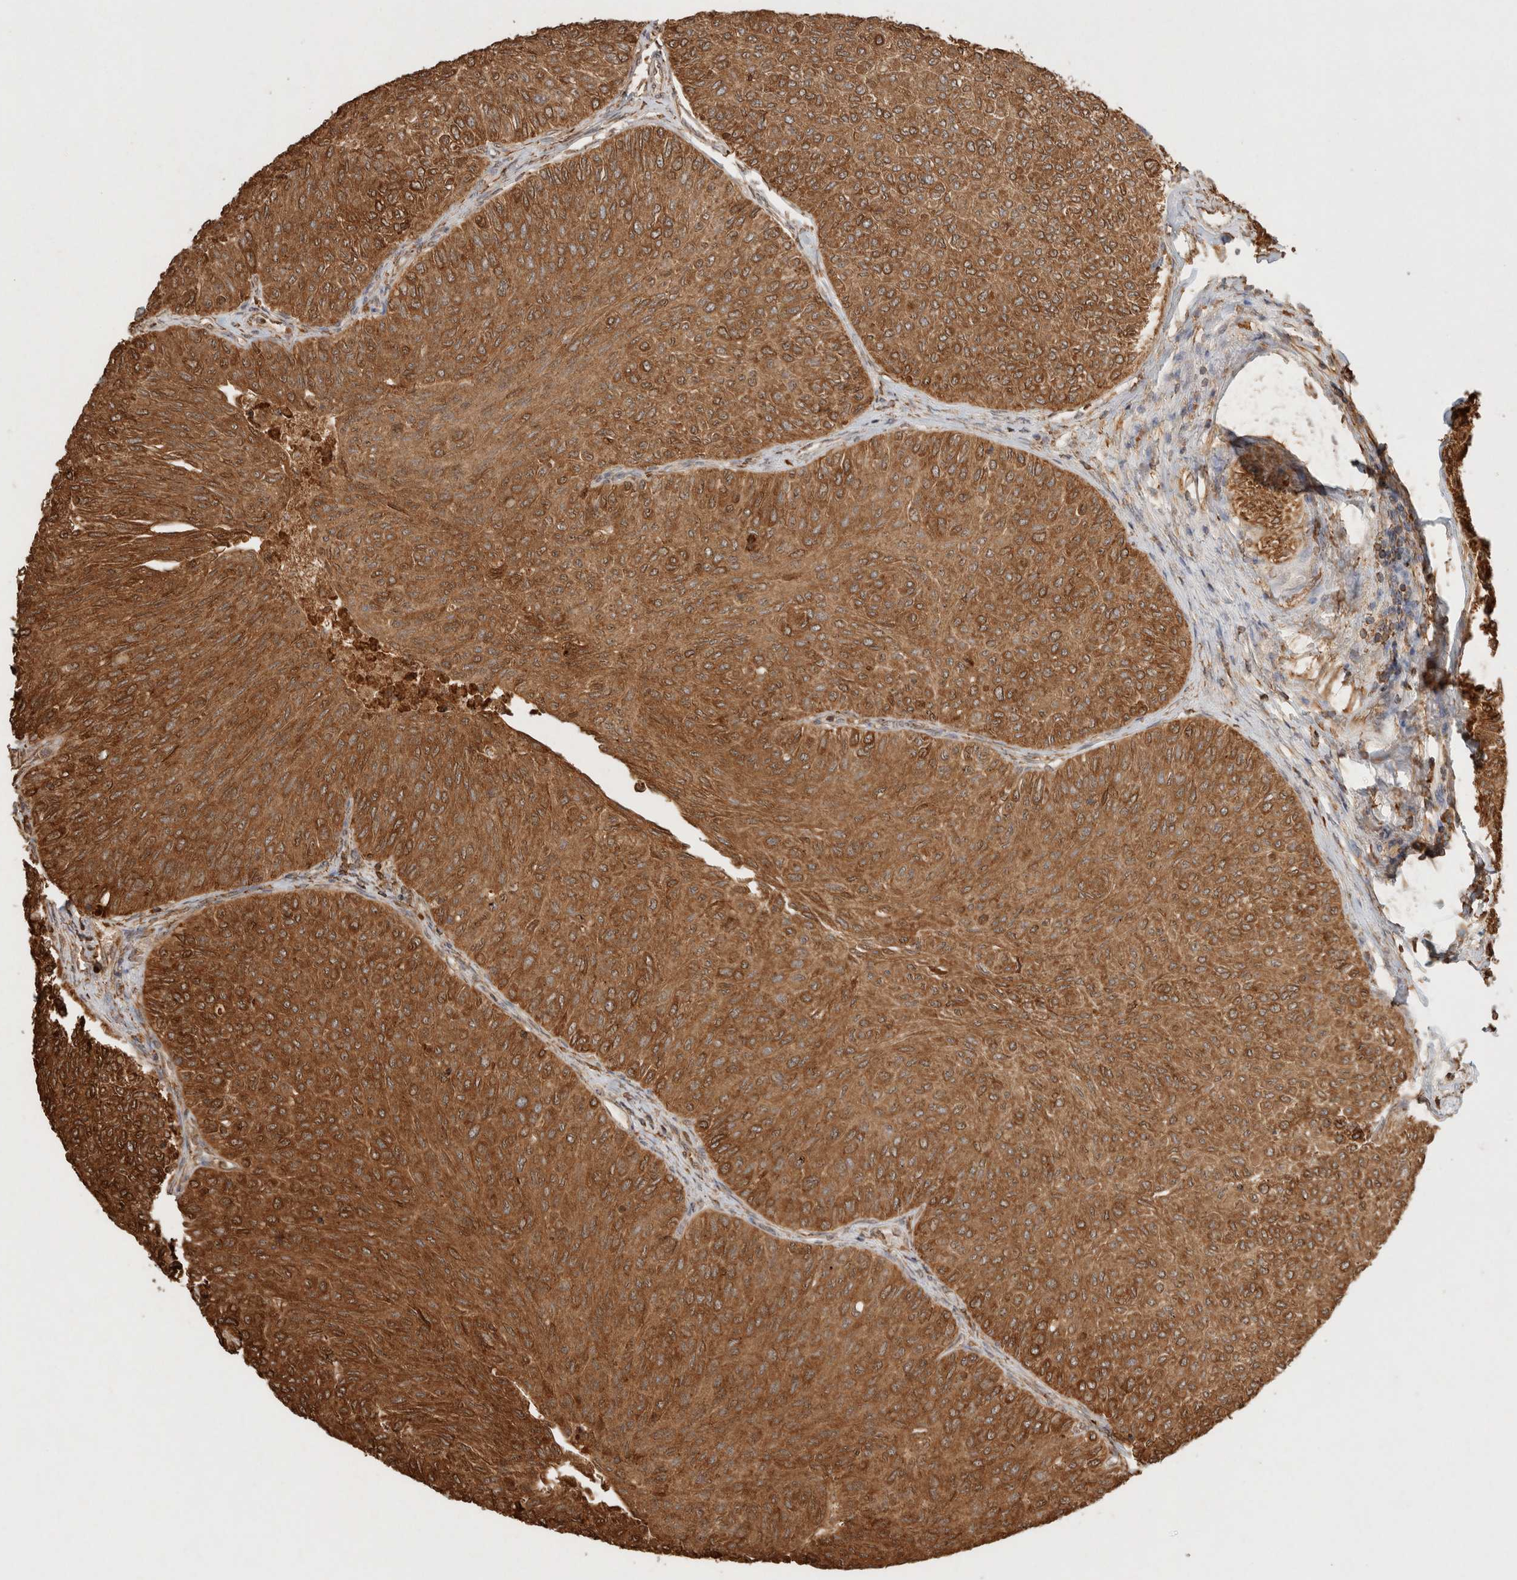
{"staining": {"intensity": "moderate", "quantity": ">75%", "location": "cytoplasmic/membranous"}, "tissue": "urothelial cancer", "cell_type": "Tumor cells", "image_type": "cancer", "snomed": [{"axis": "morphology", "description": "Urothelial carcinoma, Low grade"}, {"axis": "topography", "description": "Urinary bladder"}], "caption": "Protein expression by IHC reveals moderate cytoplasmic/membranous expression in about >75% of tumor cells in urothelial cancer. (Brightfield microscopy of DAB IHC at high magnification).", "gene": "ERAP1", "patient": {"sex": "male", "age": 78}}